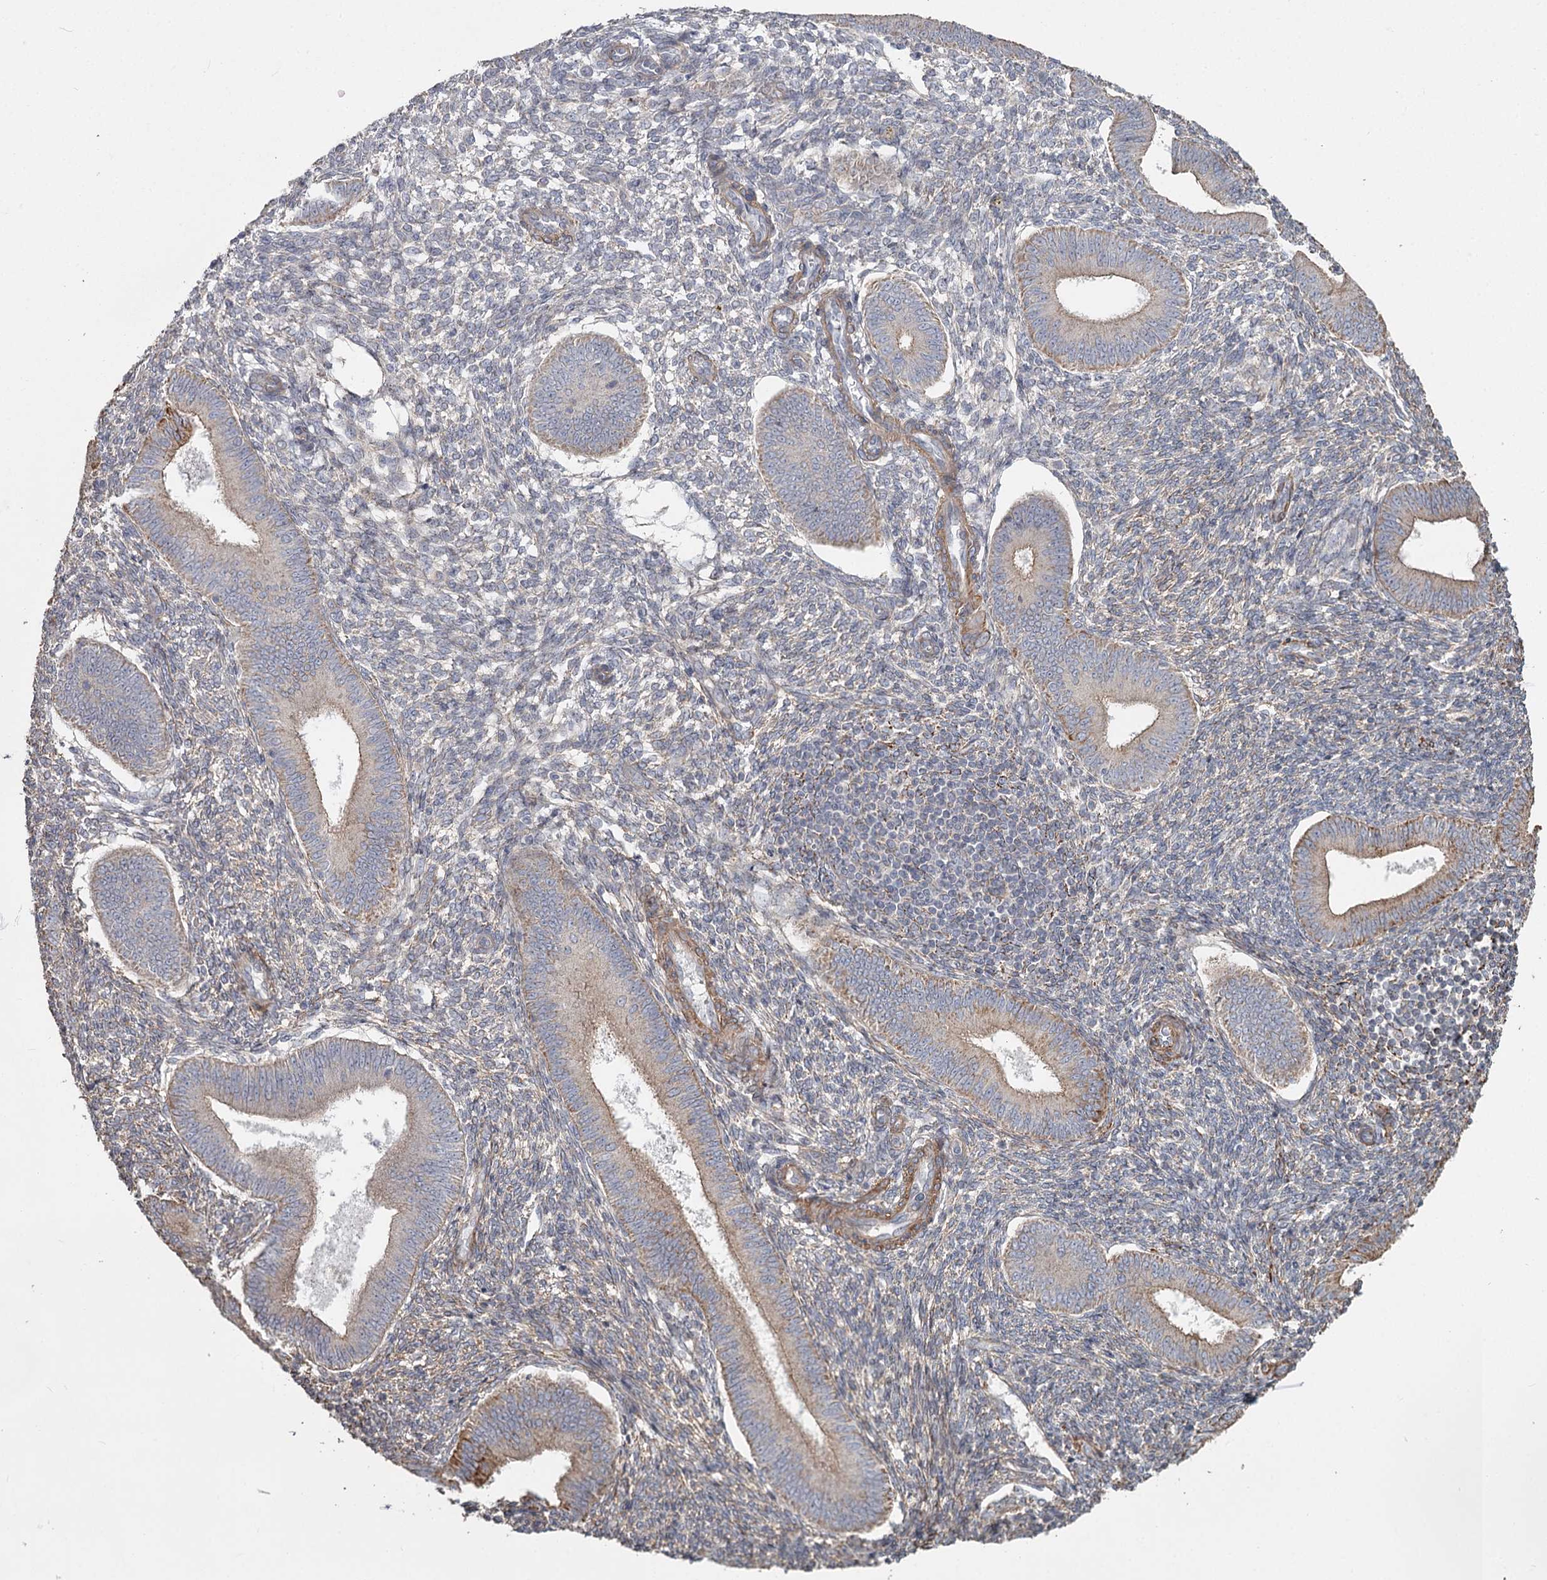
{"staining": {"intensity": "weak", "quantity": "<25%", "location": "cytoplasmic/membranous"}, "tissue": "endometrium", "cell_type": "Cells in endometrial stroma", "image_type": "normal", "snomed": [{"axis": "morphology", "description": "Normal tissue, NOS"}, {"axis": "topography", "description": "Uterus"}, {"axis": "topography", "description": "Endometrium"}], "caption": "Endometrium stained for a protein using immunohistochemistry (IHC) reveals no expression cells in endometrial stroma.", "gene": "DHRS9", "patient": {"sex": "female", "age": 48}}